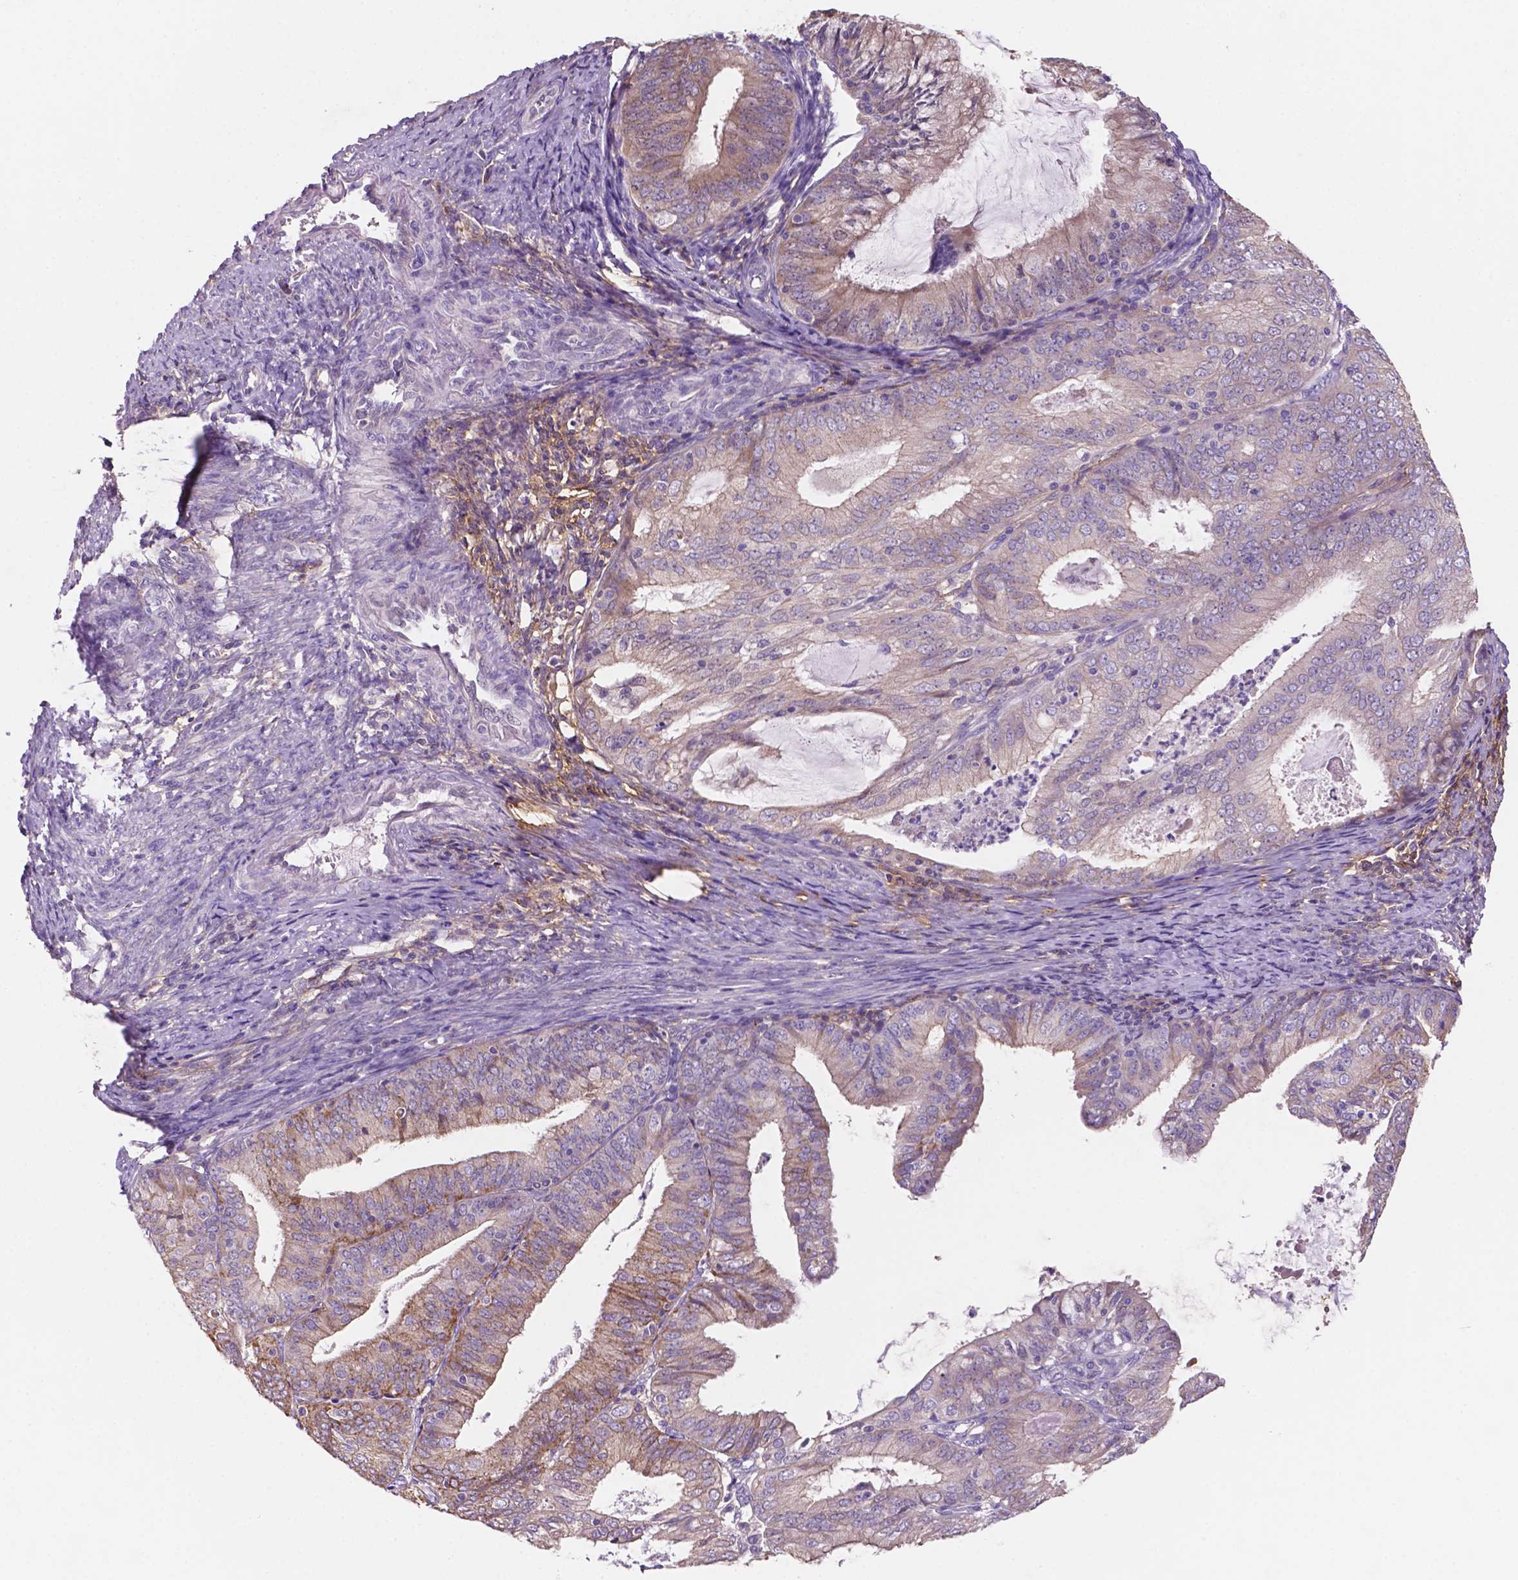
{"staining": {"intensity": "weak", "quantity": "<25%", "location": "cytoplasmic/membranous"}, "tissue": "endometrial cancer", "cell_type": "Tumor cells", "image_type": "cancer", "snomed": [{"axis": "morphology", "description": "Adenocarcinoma, NOS"}, {"axis": "topography", "description": "Endometrium"}], "caption": "High power microscopy histopathology image of an immunohistochemistry (IHC) micrograph of endometrial adenocarcinoma, revealing no significant staining in tumor cells.", "gene": "MKRN2OS", "patient": {"sex": "female", "age": 57}}